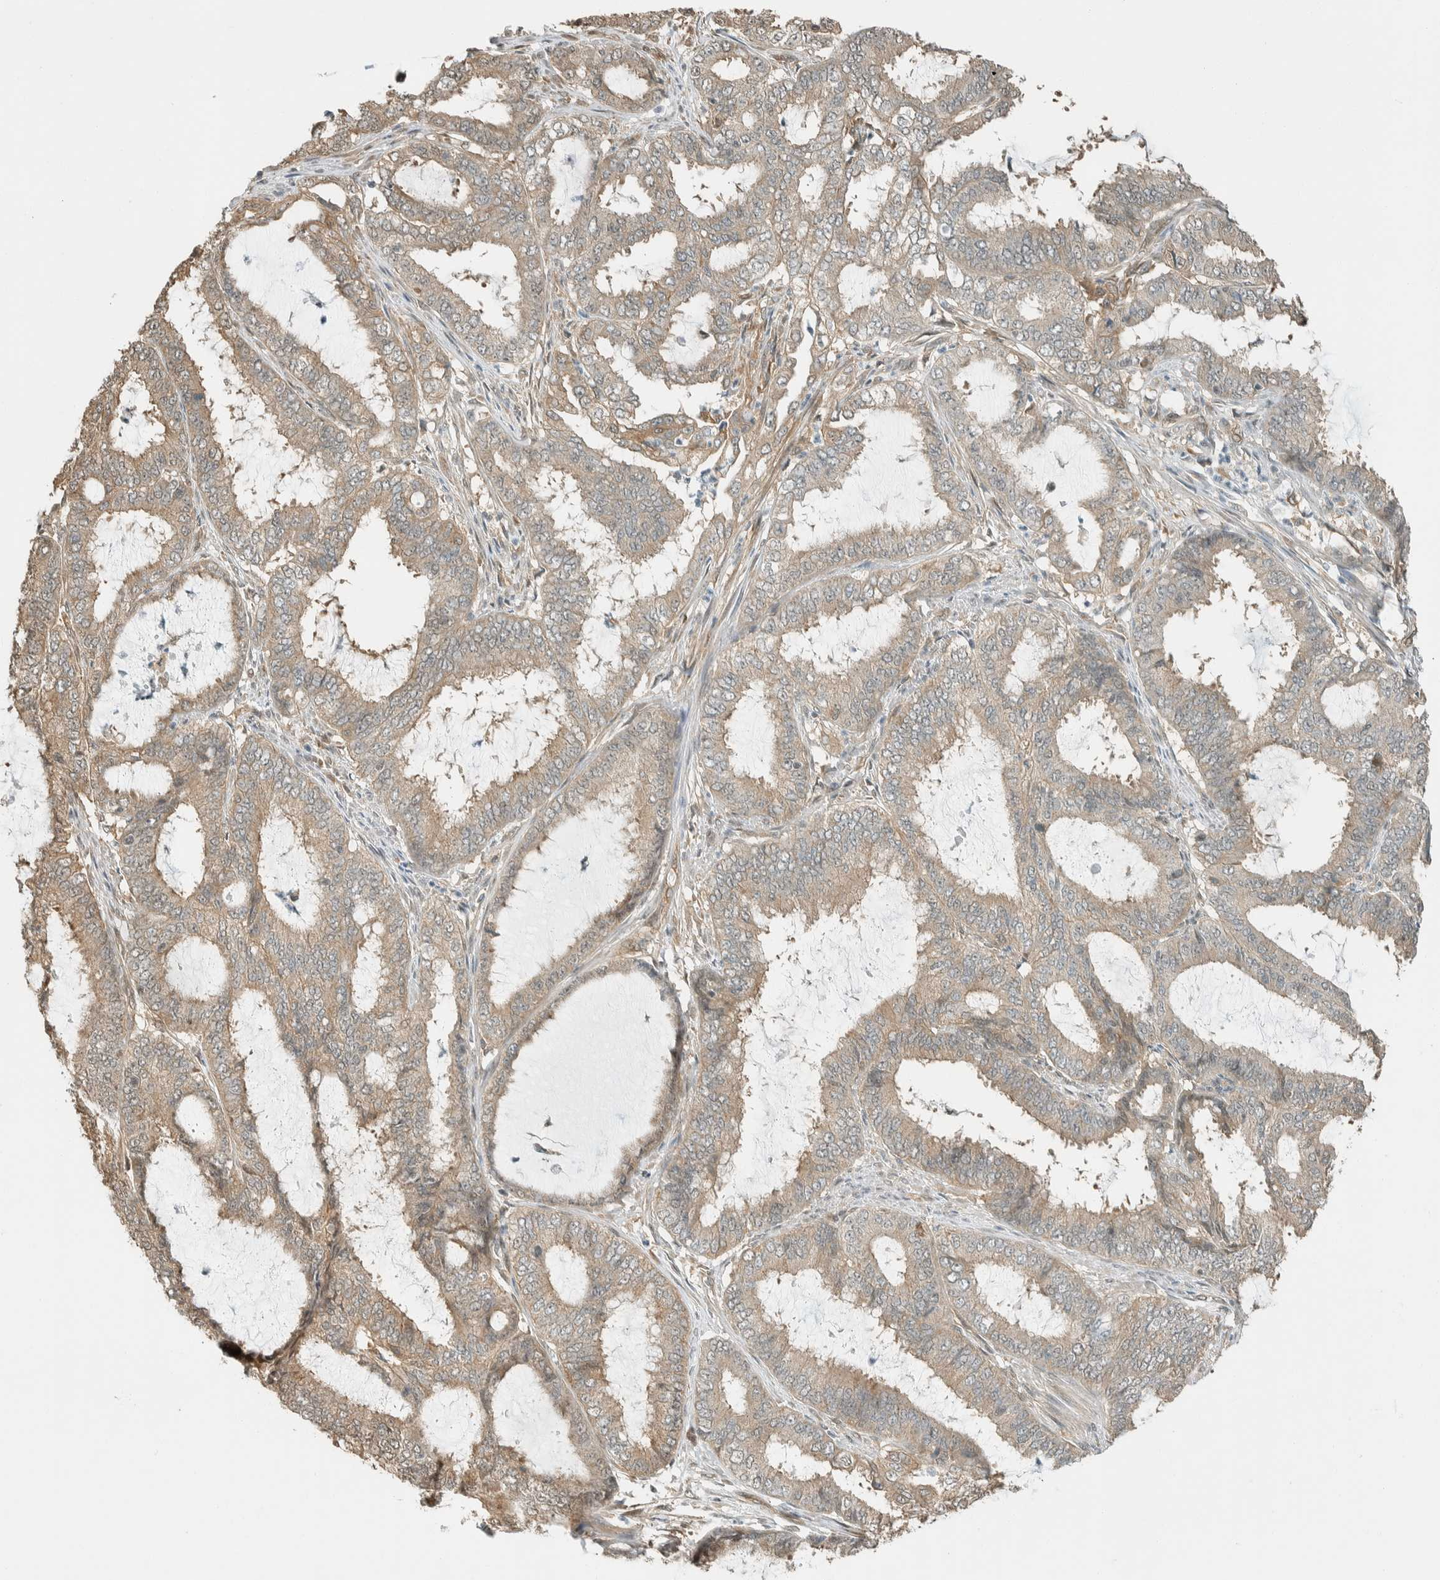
{"staining": {"intensity": "weak", "quantity": "25%-75%", "location": "cytoplasmic/membranous"}, "tissue": "endometrial cancer", "cell_type": "Tumor cells", "image_type": "cancer", "snomed": [{"axis": "morphology", "description": "Adenocarcinoma, NOS"}, {"axis": "topography", "description": "Endometrium"}], "caption": "About 25%-75% of tumor cells in endometrial cancer demonstrate weak cytoplasmic/membranous protein staining as visualized by brown immunohistochemical staining.", "gene": "NIBAN2", "patient": {"sex": "female", "age": 51}}